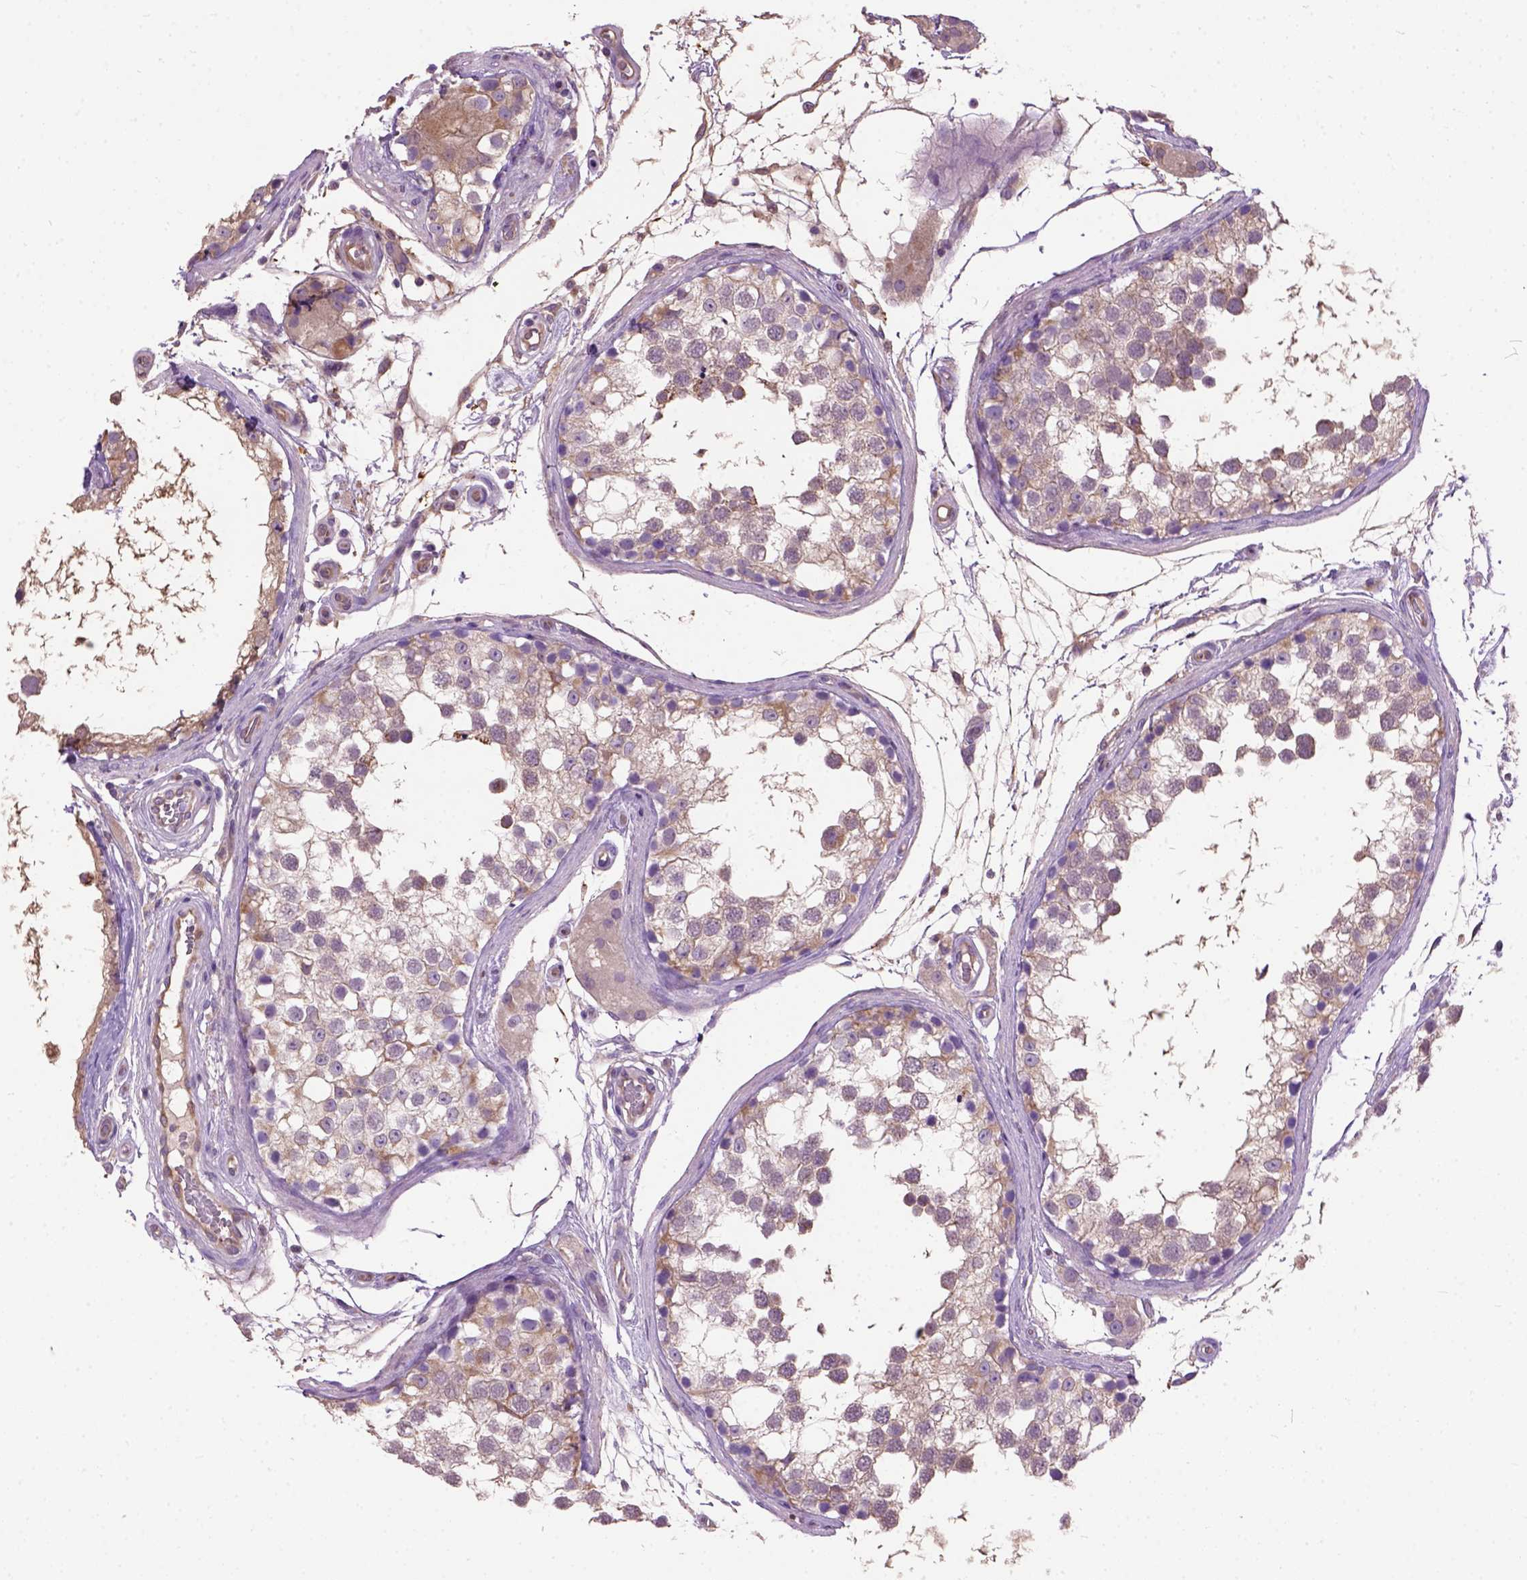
{"staining": {"intensity": "moderate", "quantity": ">75%", "location": "cytoplasmic/membranous"}, "tissue": "testis", "cell_type": "Cells in seminiferous ducts", "image_type": "normal", "snomed": [{"axis": "morphology", "description": "Normal tissue, NOS"}, {"axis": "morphology", "description": "Seminoma, NOS"}, {"axis": "topography", "description": "Testis"}], "caption": "Benign testis was stained to show a protein in brown. There is medium levels of moderate cytoplasmic/membranous expression in about >75% of cells in seminiferous ducts.", "gene": "SEMA4F", "patient": {"sex": "male", "age": 65}}